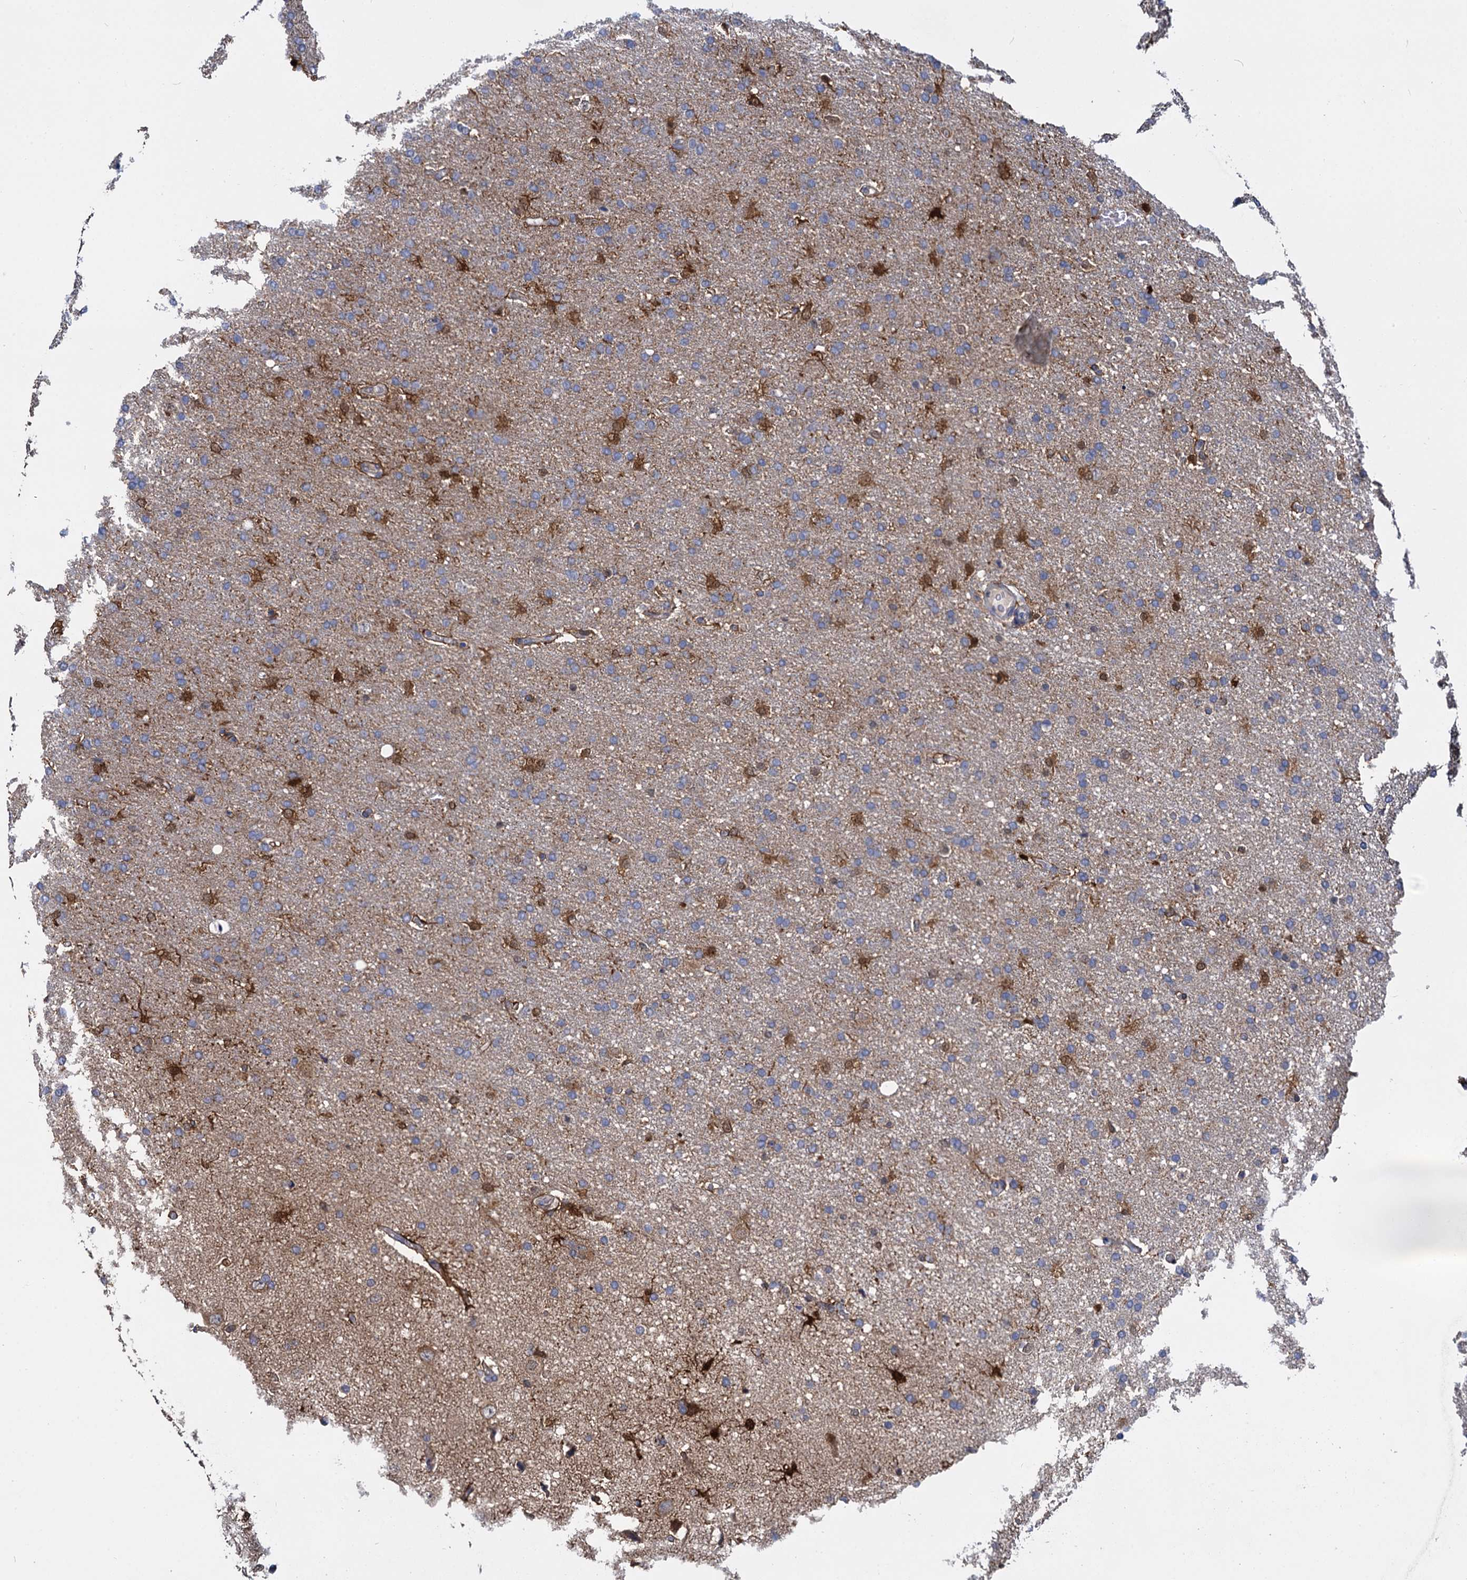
{"staining": {"intensity": "negative", "quantity": "none", "location": "none"}, "tissue": "glioma", "cell_type": "Tumor cells", "image_type": "cancer", "snomed": [{"axis": "morphology", "description": "Glioma, malignant, High grade"}, {"axis": "topography", "description": "Brain"}], "caption": "The histopathology image exhibits no staining of tumor cells in glioma.", "gene": "GSTM3", "patient": {"sex": "male", "age": 72}}